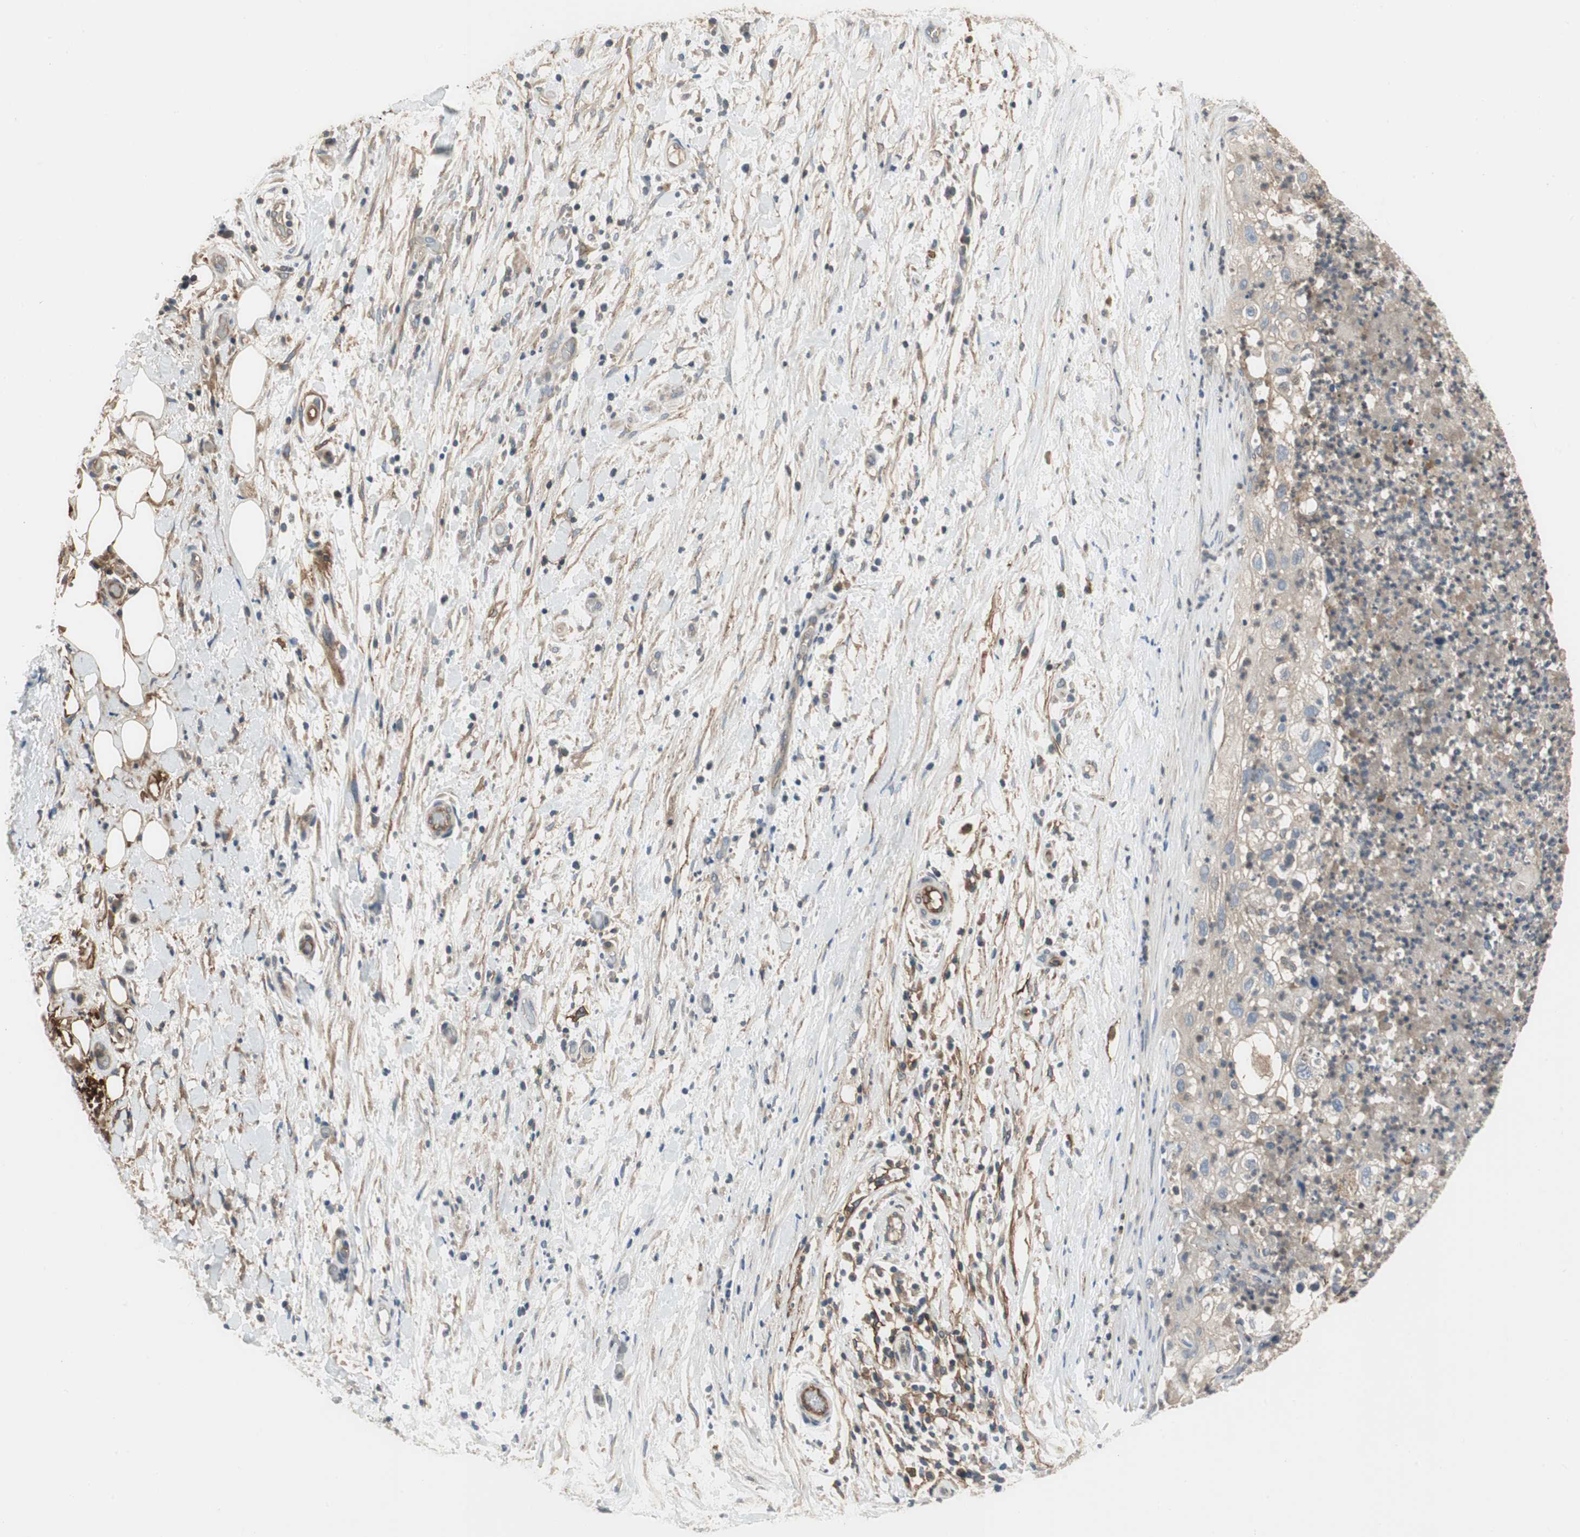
{"staining": {"intensity": "negative", "quantity": "none", "location": "none"}, "tissue": "lung cancer", "cell_type": "Tumor cells", "image_type": "cancer", "snomed": [{"axis": "morphology", "description": "Inflammation, NOS"}, {"axis": "morphology", "description": "Squamous cell carcinoma, NOS"}, {"axis": "topography", "description": "Lymph node"}, {"axis": "topography", "description": "Soft tissue"}, {"axis": "topography", "description": "Lung"}], "caption": "Human squamous cell carcinoma (lung) stained for a protein using IHC demonstrates no expression in tumor cells.", "gene": "ALPL", "patient": {"sex": "male", "age": 66}}